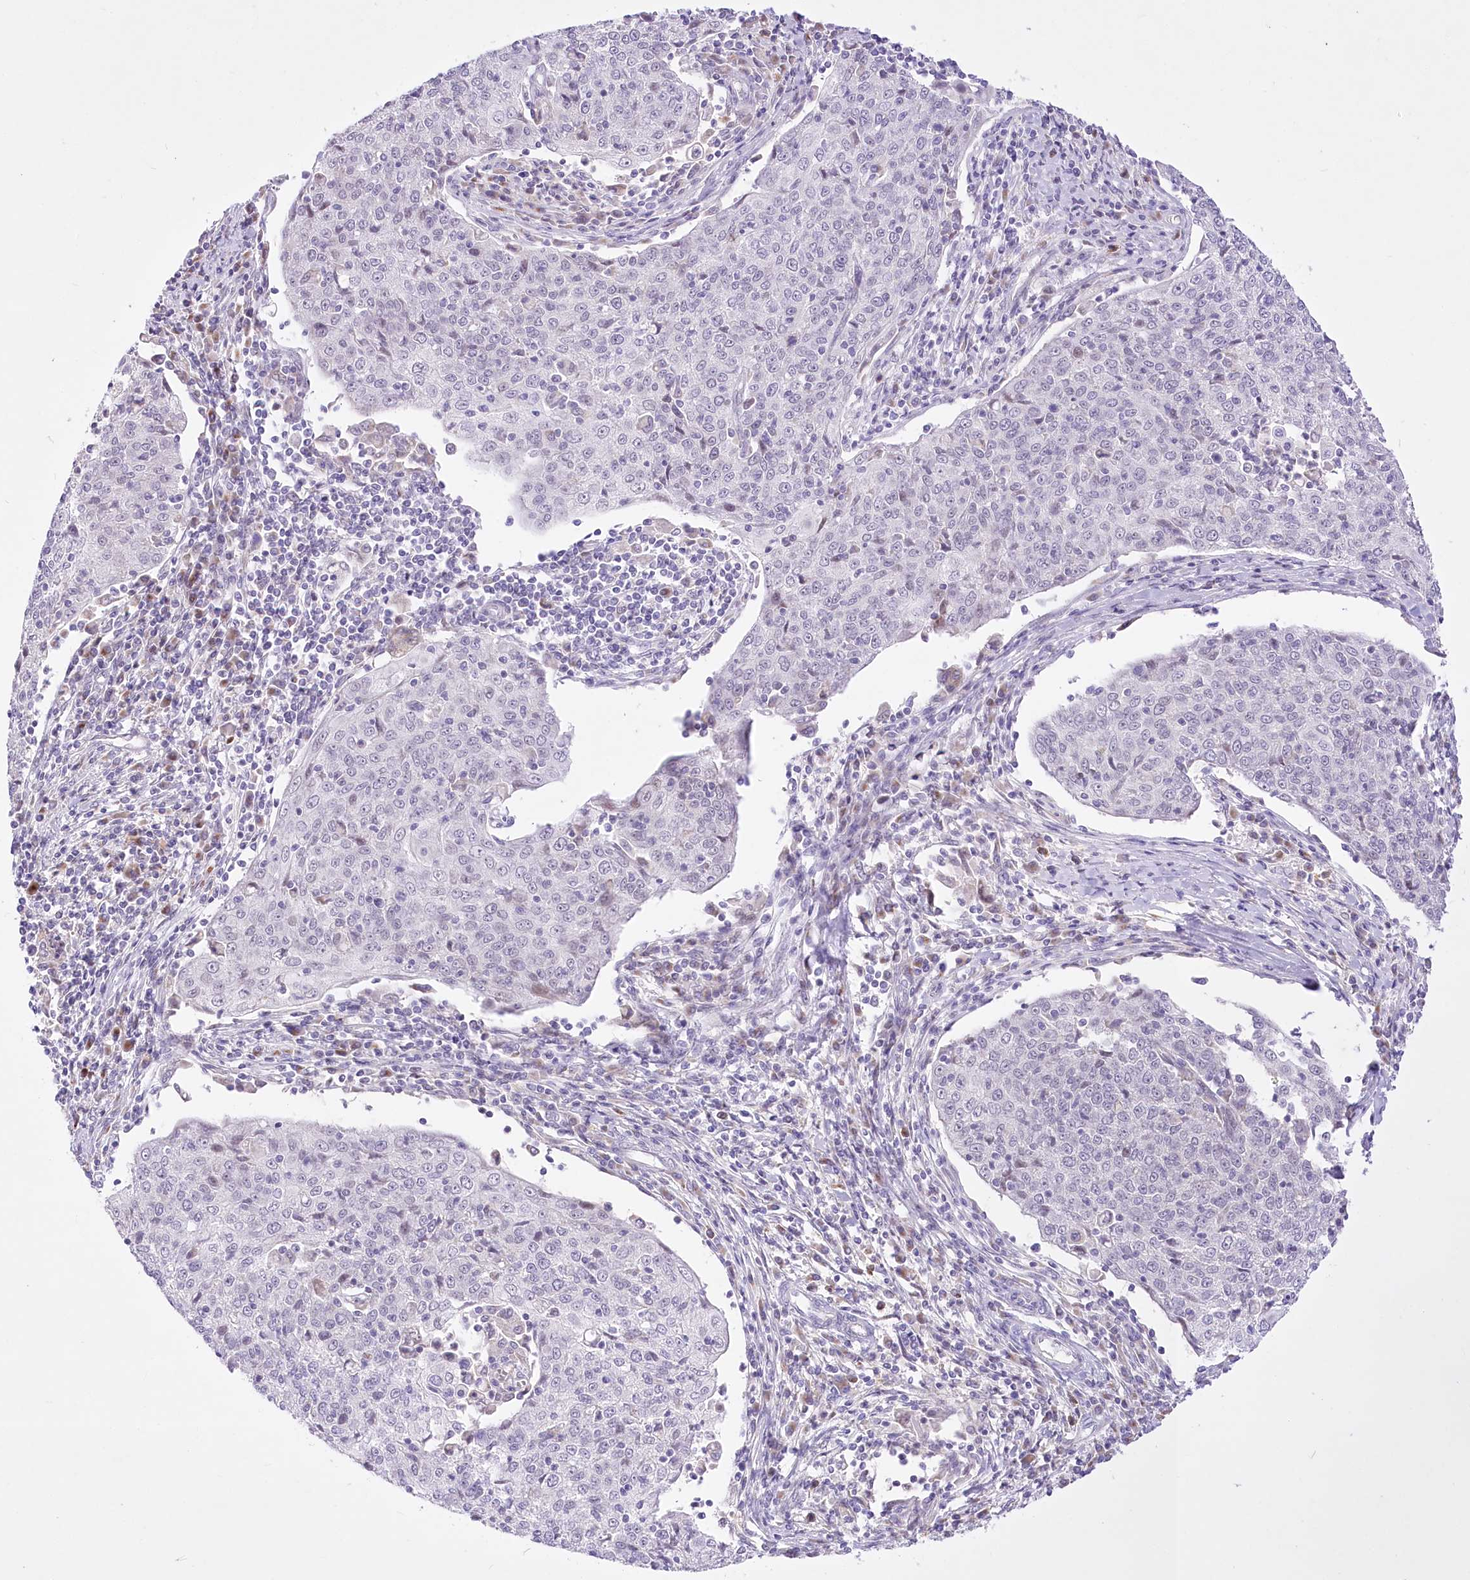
{"staining": {"intensity": "negative", "quantity": "none", "location": "none"}, "tissue": "cervical cancer", "cell_type": "Tumor cells", "image_type": "cancer", "snomed": [{"axis": "morphology", "description": "Squamous cell carcinoma, NOS"}, {"axis": "topography", "description": "Cervix"}], "caption": "This is an immunohistochemistry (IHC) histopathology image of cervical squamous cell carcinoma. There is no staining in tumor cells.", "gene": "BEND7", "patient": {"sex": "female", "age": 48}}